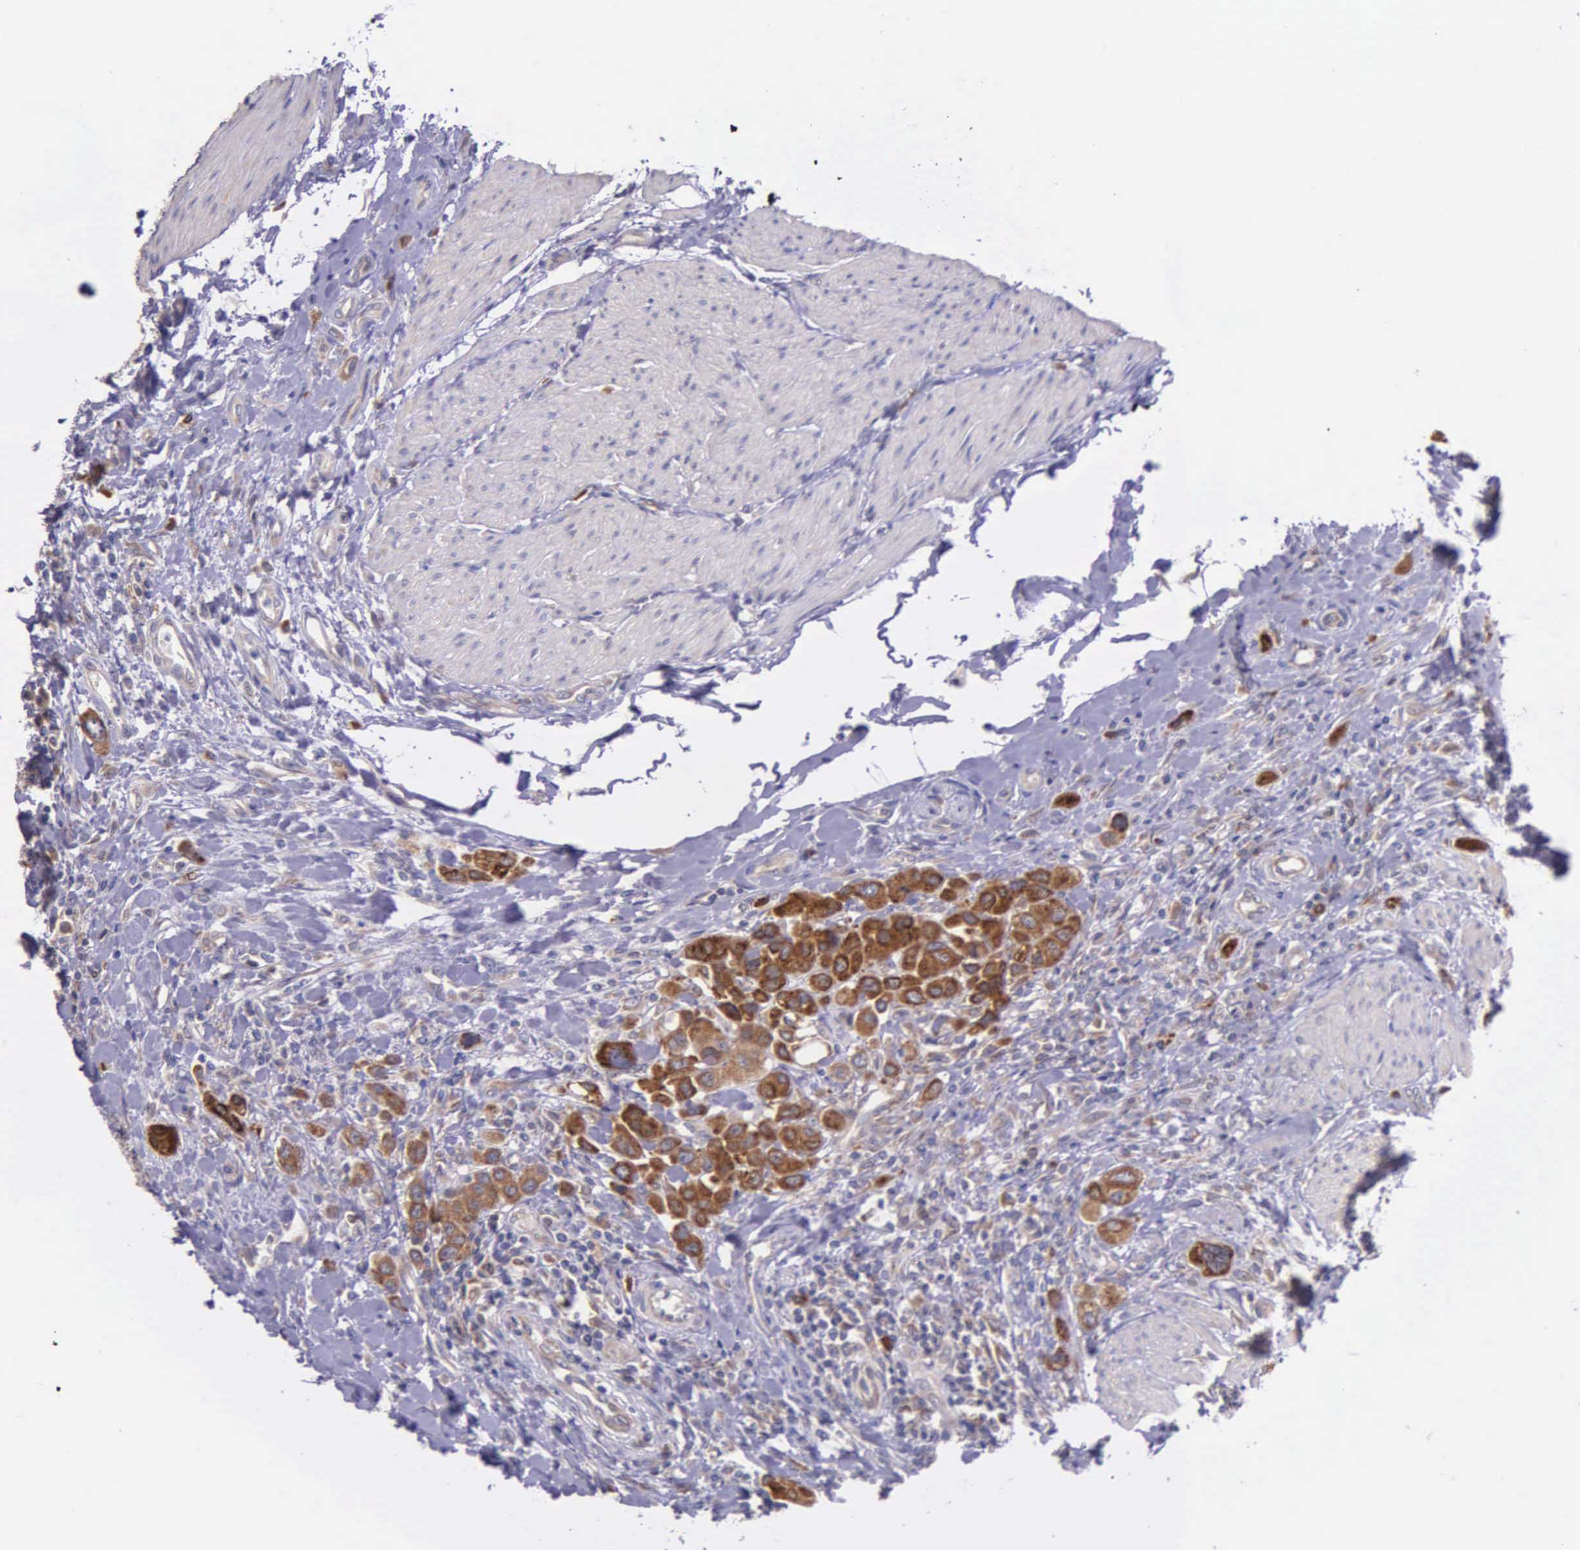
{"staining": {"intensity": "strong", "quantity": ">75%", "location": "cytoplasmic/membranous"}, "tissue": "urothelial cancer", "cell_type": "Tumor cells", "image_type": "cancer", "snomed": [{"axis": "morphology", "description": "Urothelial carcinoma, High grade"}, {"axis": "topography", "description": "Urinary bladder"}], "caption": "Protein staining by immunohistochemistry displays strong cytoplasmic/membranous positivity in about >75% of tumor cells in urothelial carcinoma (high-grade).", "gene": "NSDHL", "patient": {"sex": "male", "age": 50}}